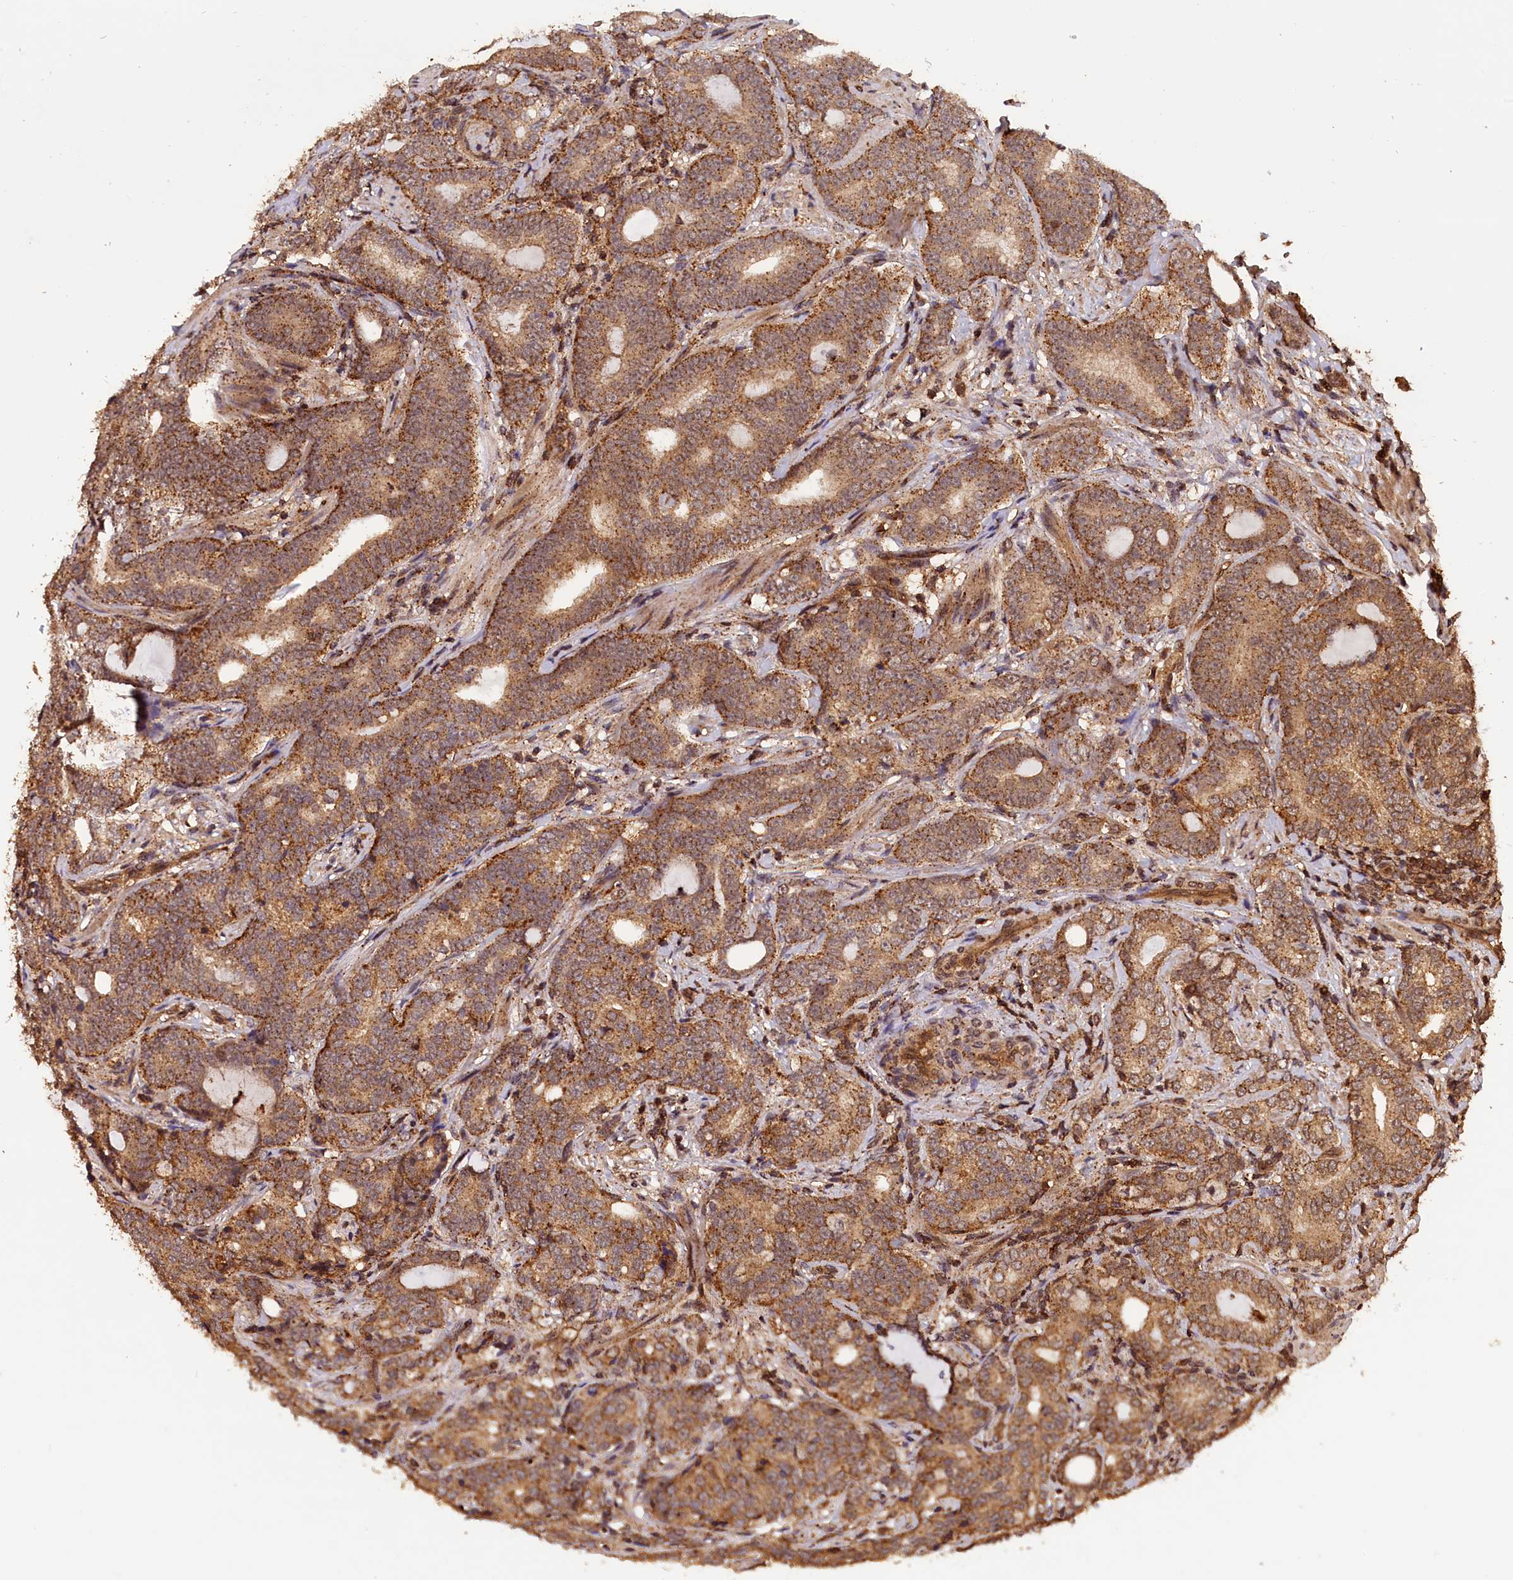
{"staining": {"intensity": "moderate", "quantity": ">75%", "location": "cytoplasmic/membranous"}, "tissue": "prostate cancer", "cell_type": "Tumor cells", "image_type": "cancer", "snomed": [{"axis": "morphology", "description": "Adenocarcinoma, High grade"}, {"axis": "topography", "description": "Prostate"}], "caption": "Immunohistochemistry (IHC) staining of prostate cancer, which shows medium levels of moderate cytoplasmic/membranous positivity in about >75% of tumor cells indicating moderate cytoplasmic/membranous protein positivity. The staining was performed using DAB (3,3'-diaminobenzidine) (brown) for protein detection and nuclei were counterstained in hematoxylin (blue).", "gene": "IST1", "patient": {"sex": "male", "age": 64}}